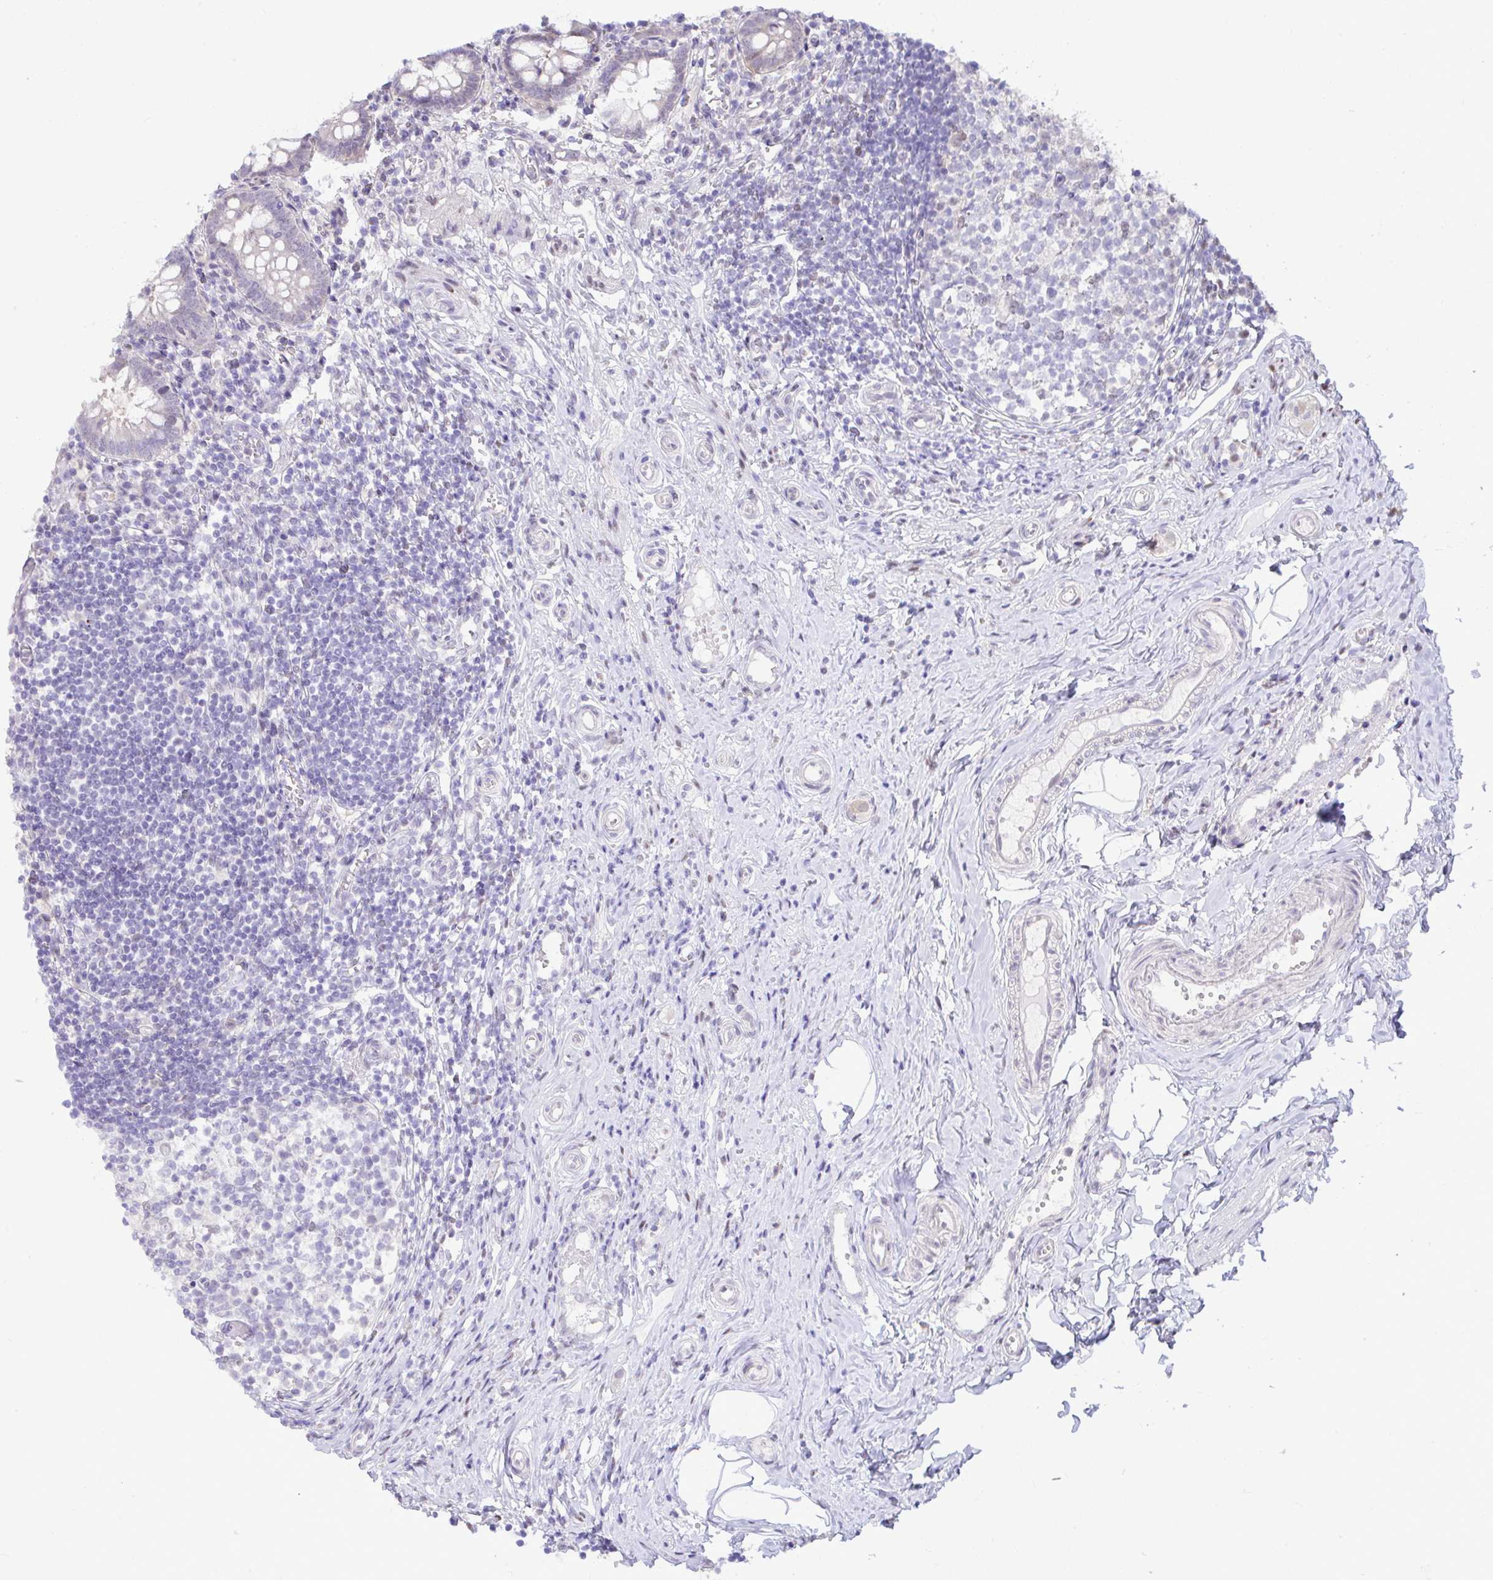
{"staining": {"intensity": "negative", "quantity": "none", "location": "none"}, "tissue": "appendix", "cell_type": "Glandular cells", "image_type": "normal", "snomed": [{"axis": "morphology", "description": "Normal tissue, NOS"}, {"axis": "topography", "description": "Appendix"}], "caption": "Appendix stained for a protein using immunohistochemistry (IHC) reveals no staining glandular cells.", "gene": "ZNF485", "patient": {"sex": "female", "age": 17}}